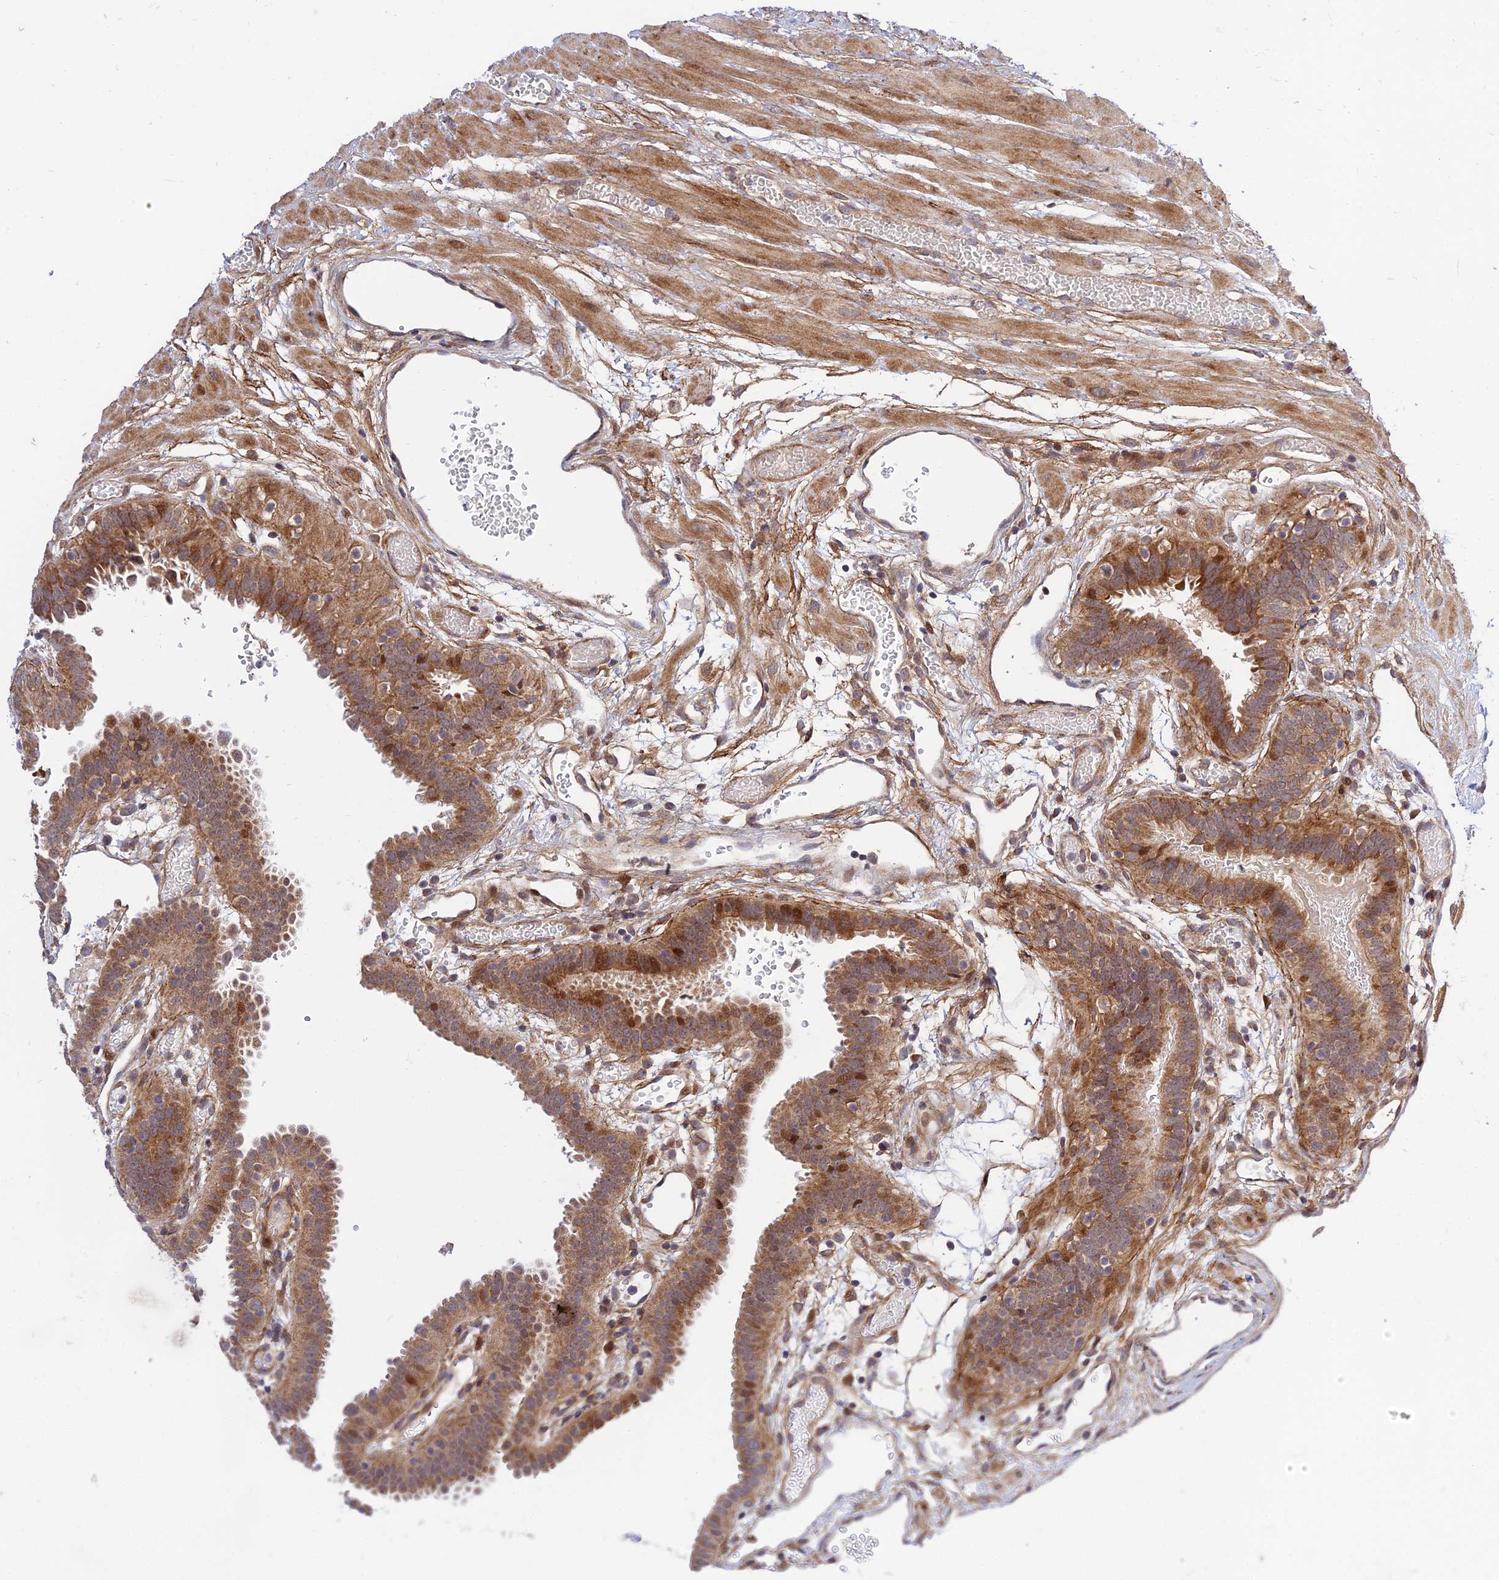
{"staining": {"intensity": "moderate", "quantity": ">75%", "location": "cytoplasmic/membranous"}, "tissue": "fallopian tube", "cell_type": "Glandular cells", "image_type": "normal", "snomed": [{"axis": "morphology", "description": "Normal tissue, NOS"}, {"axis": "topography", "description": "Fallopian tube"}], "caption": "Approximately >75% of glandular cells in unremarkable fallopian tube demonstrate moderate cytoplasmic/membranous protein positivity as visualized by brown immunohistochemical staining.", "gene": "PLEKHG2", "patient": {"sex": "female", "age": 37}}